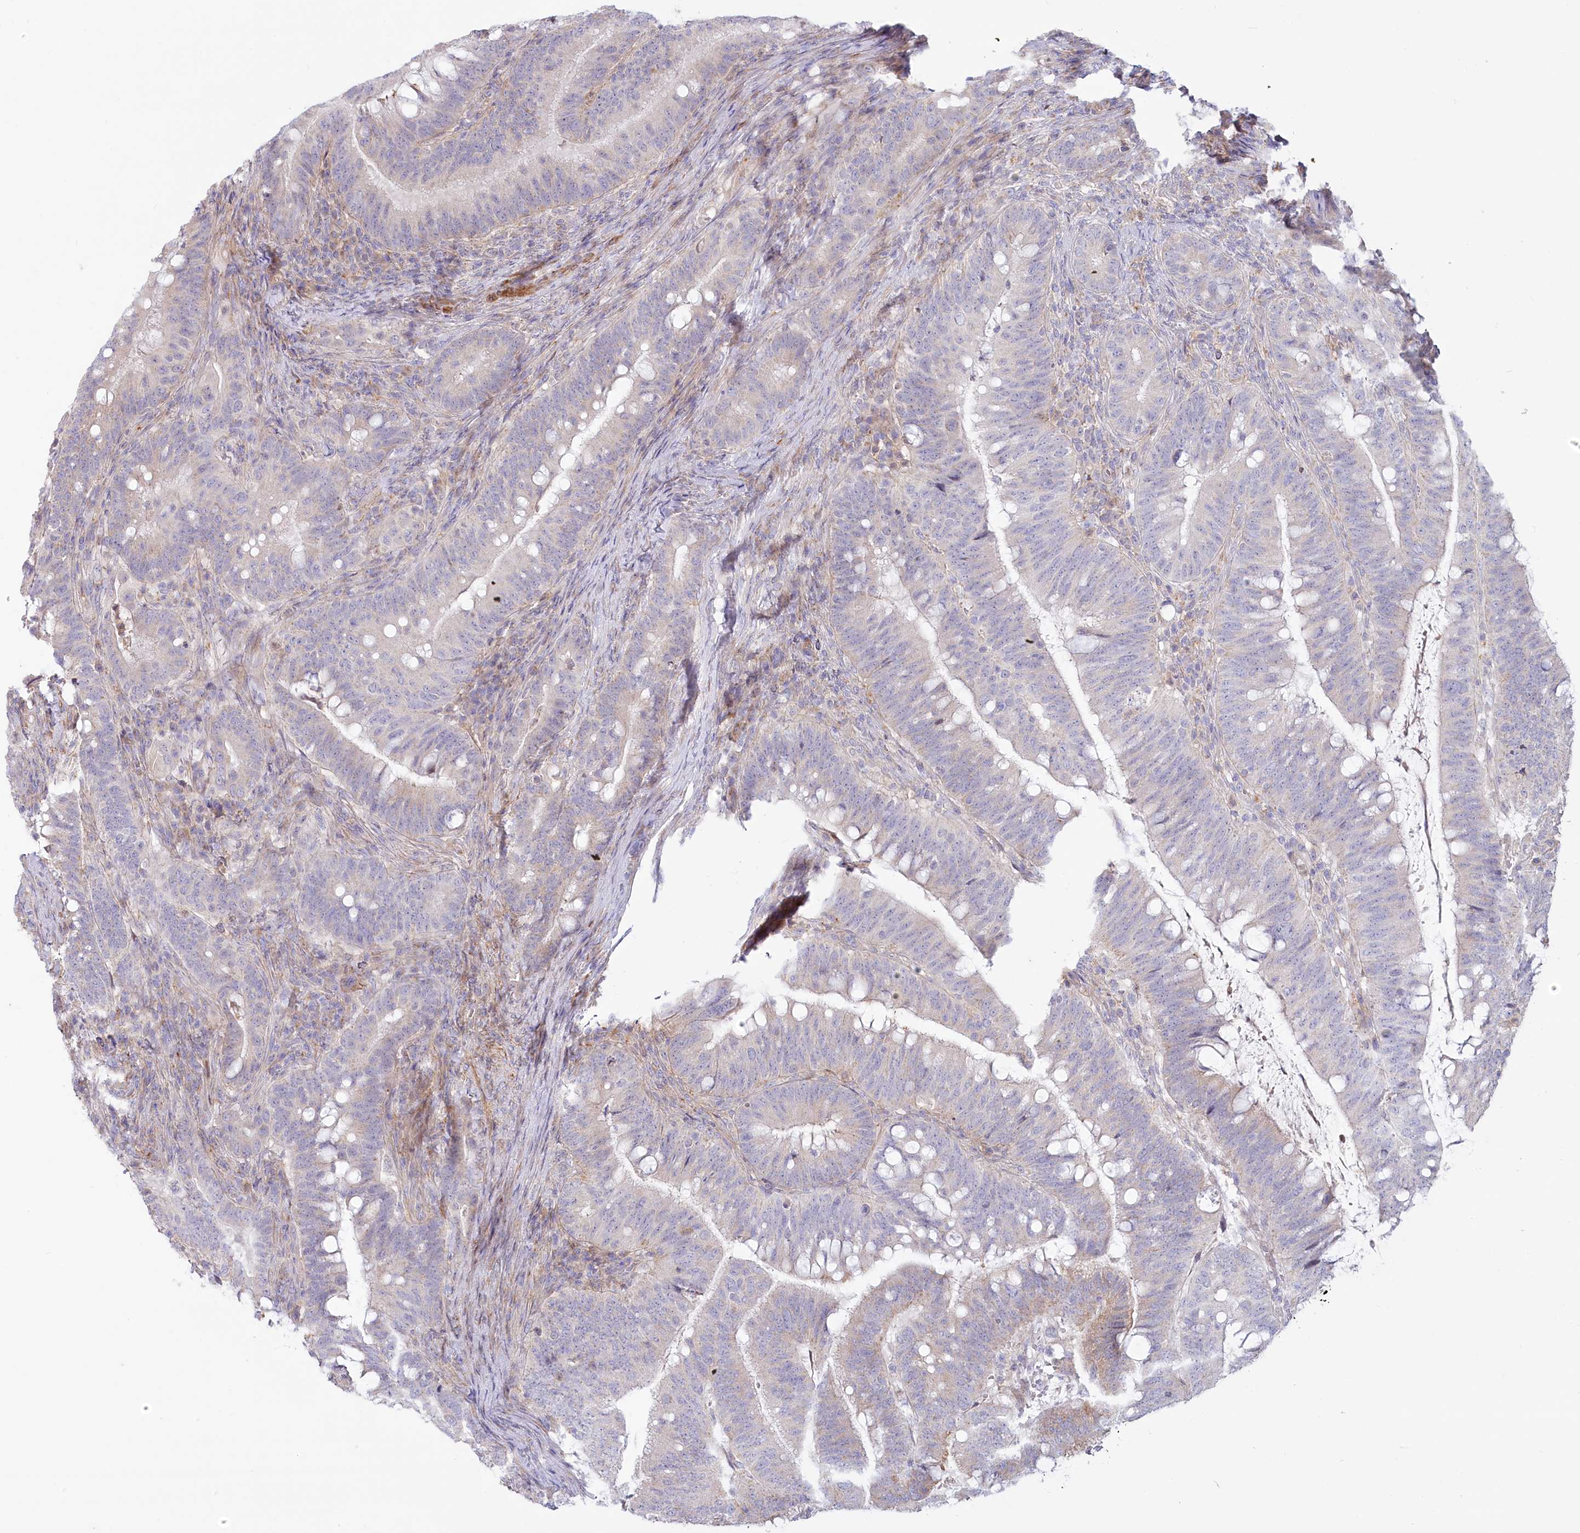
{"staining": {"intensity": "weak", "quantity": "<25%", "location": "cytoplasmic/membranous"}, "tissue": "colorectal cancer", "cell_type": "Tumor cells", "image_type": "cancer", "snomed": [{"axis": "morphology", "description": "Adenocarcinoma, NOS"}, {"axis": "topography", "description": "Colon"}], "caption": "Immunohistochemistry (IHC) of adenocarcinoma (colorectal) reveals no positivity in tumor cells.", "gene": "MTG1", "patient": {"sex": "female", "age": 66}}